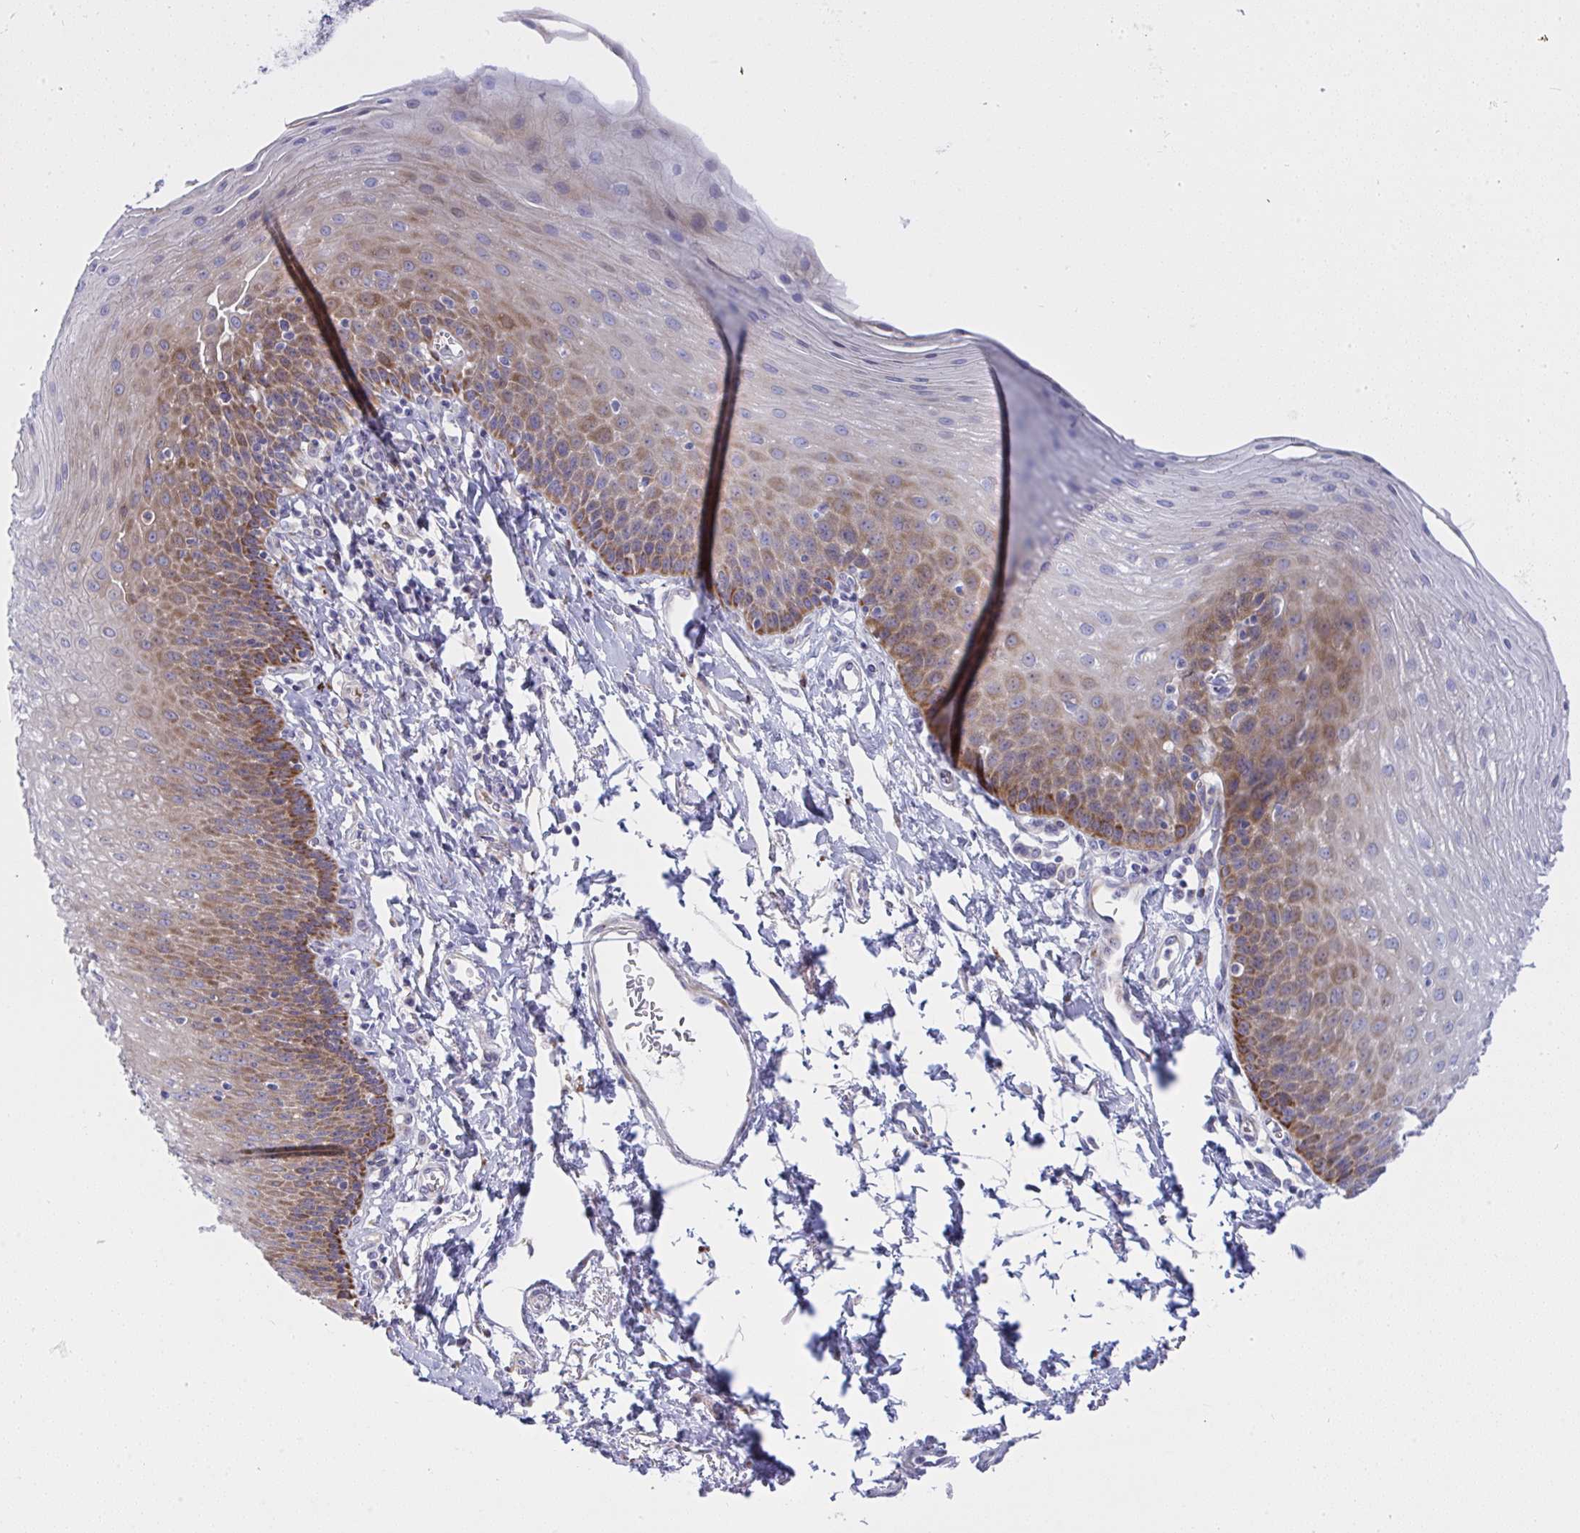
{"staining": {"intensity": "moderate", "quantity": "25%-75%", "location": "cytoplasmic/membranous"}, "tissue": "esophagus", "cell_type": "Squamous epithelial cells", "image_type": "normal", "snomed": [{"axis": "morphology", "description": "Normal tissue, NOS"}, {"axis": "topography", "description": "Esophagus"}], "caption": "Protein staining of benign esophagus reveals moderate cytoplasmic/membranous staining in about 25%-75% of squamous epithelial cells. The staining was performed using DAB (3,3'-diaminobenzidine) to visualize the protein expression in brown, while the nuclei were stained in blue with hematoxylin (Magnification: 20x).", "gene": "NTN1", "patient": {"sex": "female", "age": 81}}